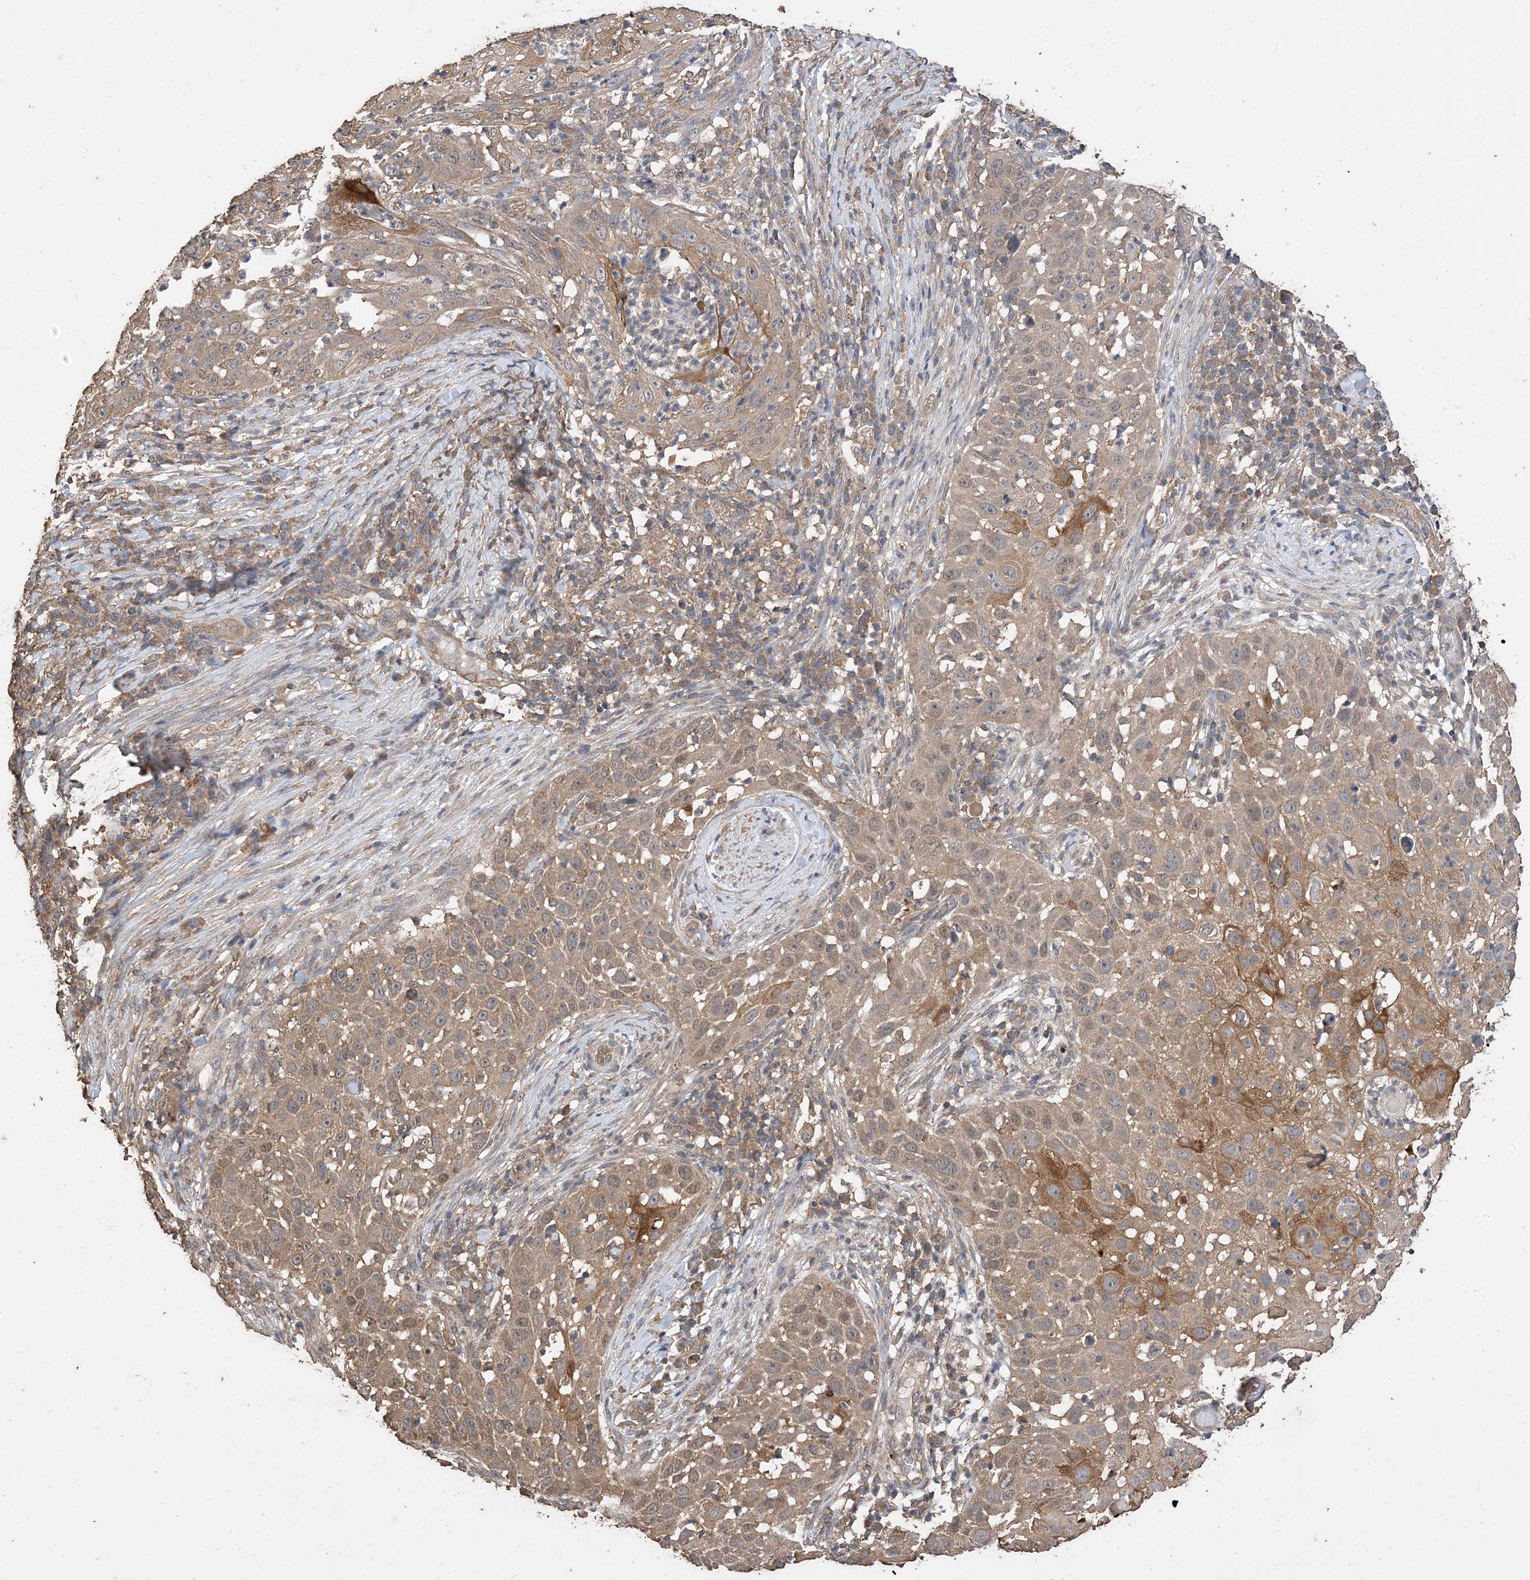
{"staining": {"intensity": "moderate", "quantity": "25%-75%", "location": "cytoplasmic/membranous"}, "tissue": "skin cancer", "cell_type": "Tumor cells", "image_type": "cancer", "snomed": [{"axis": "morphology", "description": "Squamous cell carcinoma, NOS"}, {"axis": "topography", "description": "Skin"}], "caption": "Skin cancer (squamous cell carcinoma) tissue reveals moderate cytoplasmic/membranous positivity in approximately 25%-75% of tumor cells", "gene": "ZKSCAN5", "patient": {"sex": "female", "age": 44}}